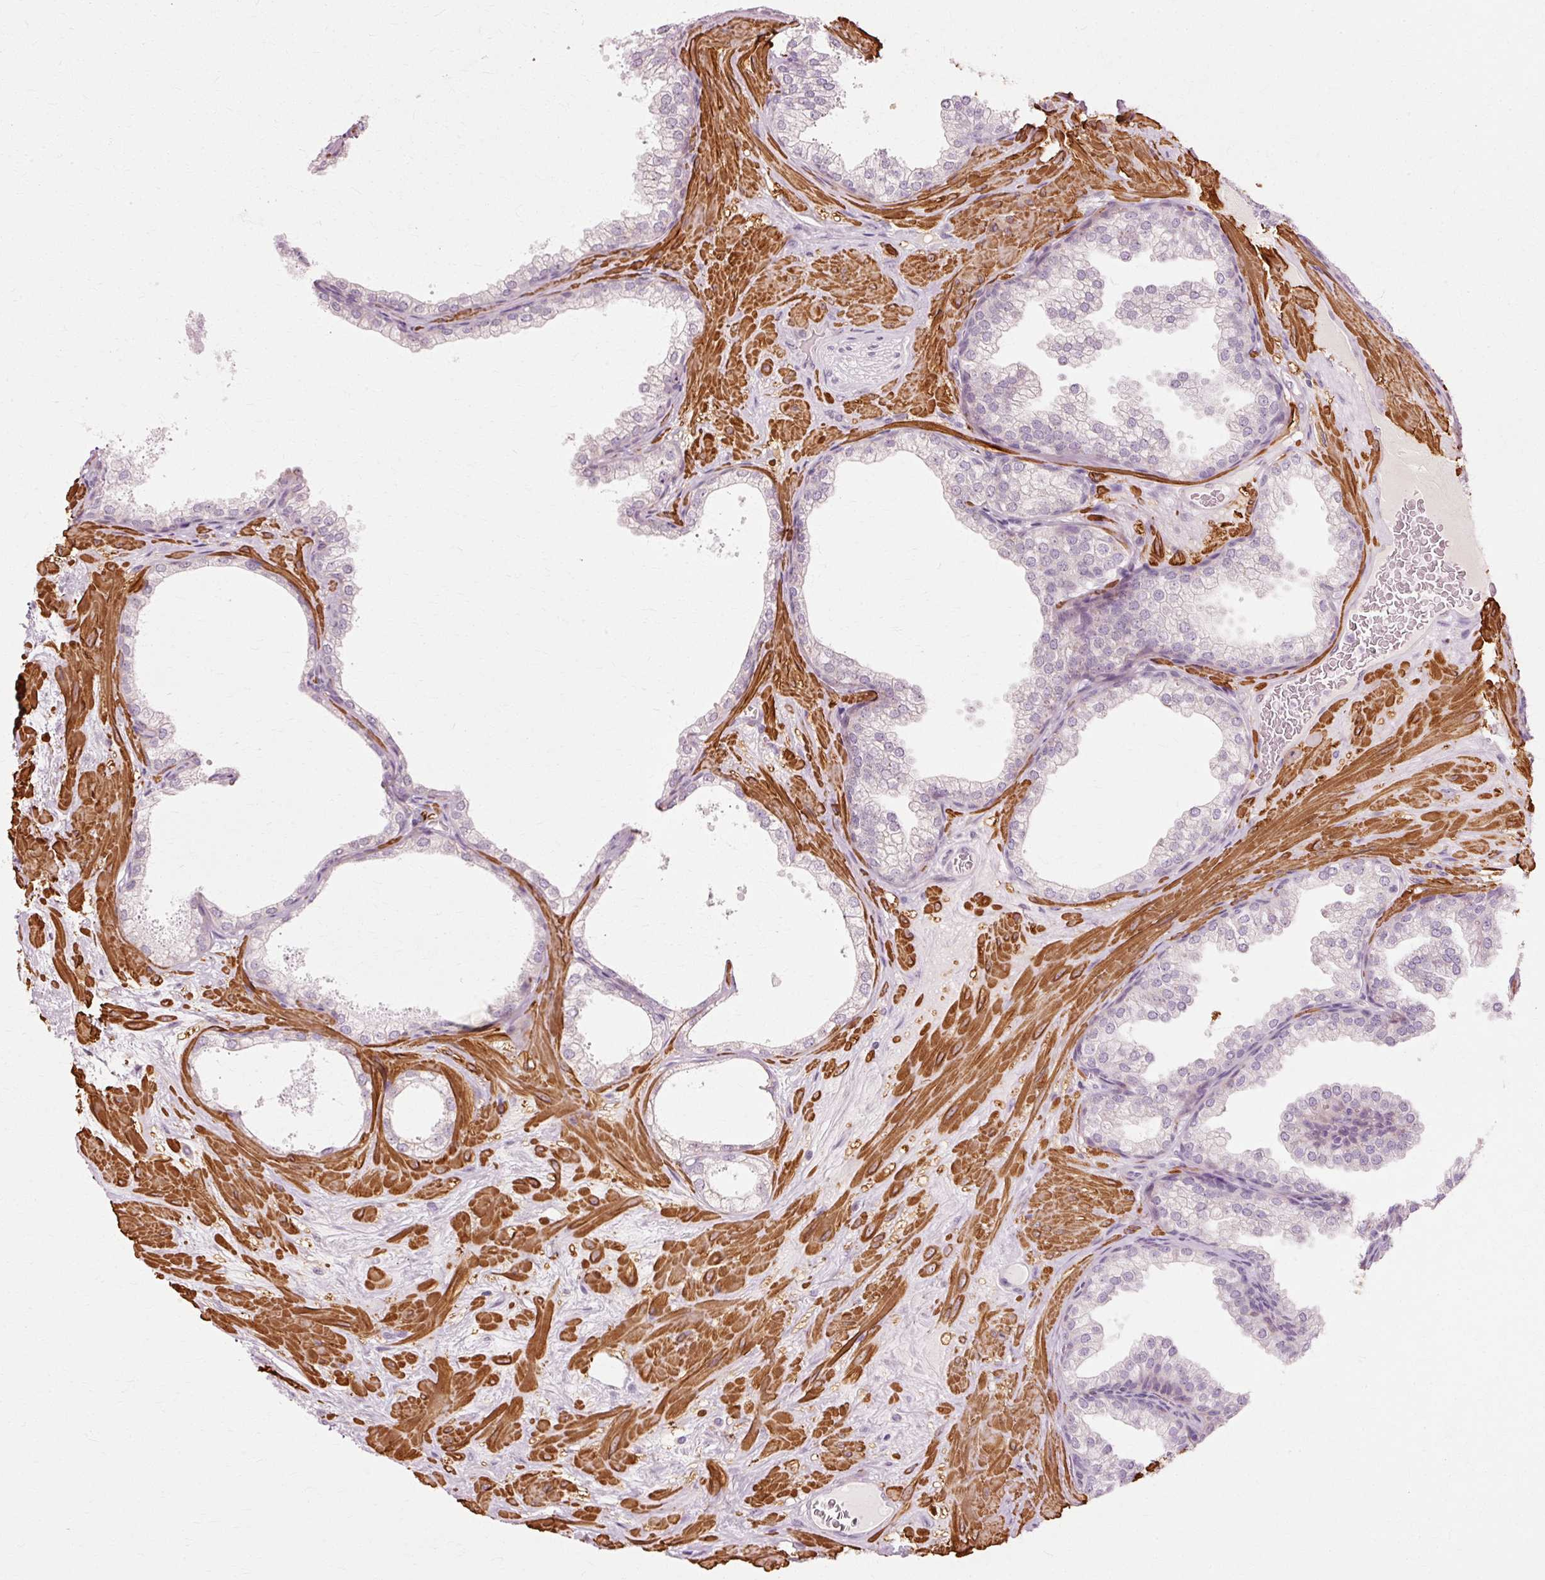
{"staining": {"intensity": "negative", "quantity": "none", "location": "none"}, "tissue": "prostate", "cell_type": "Glandular cells", "image_type": "normal", "snomed": [{"axis": "morphology", "description": "Normal tissue, NOS"}, {"axis": "topography", "description": "Prostate"}], "caption": "A photomicrograph of prostate stained for a protein exhibits no brown staining in glandular cells.", "gene": "RANBP2", "patient": {"sex": "male", "age": 37}}